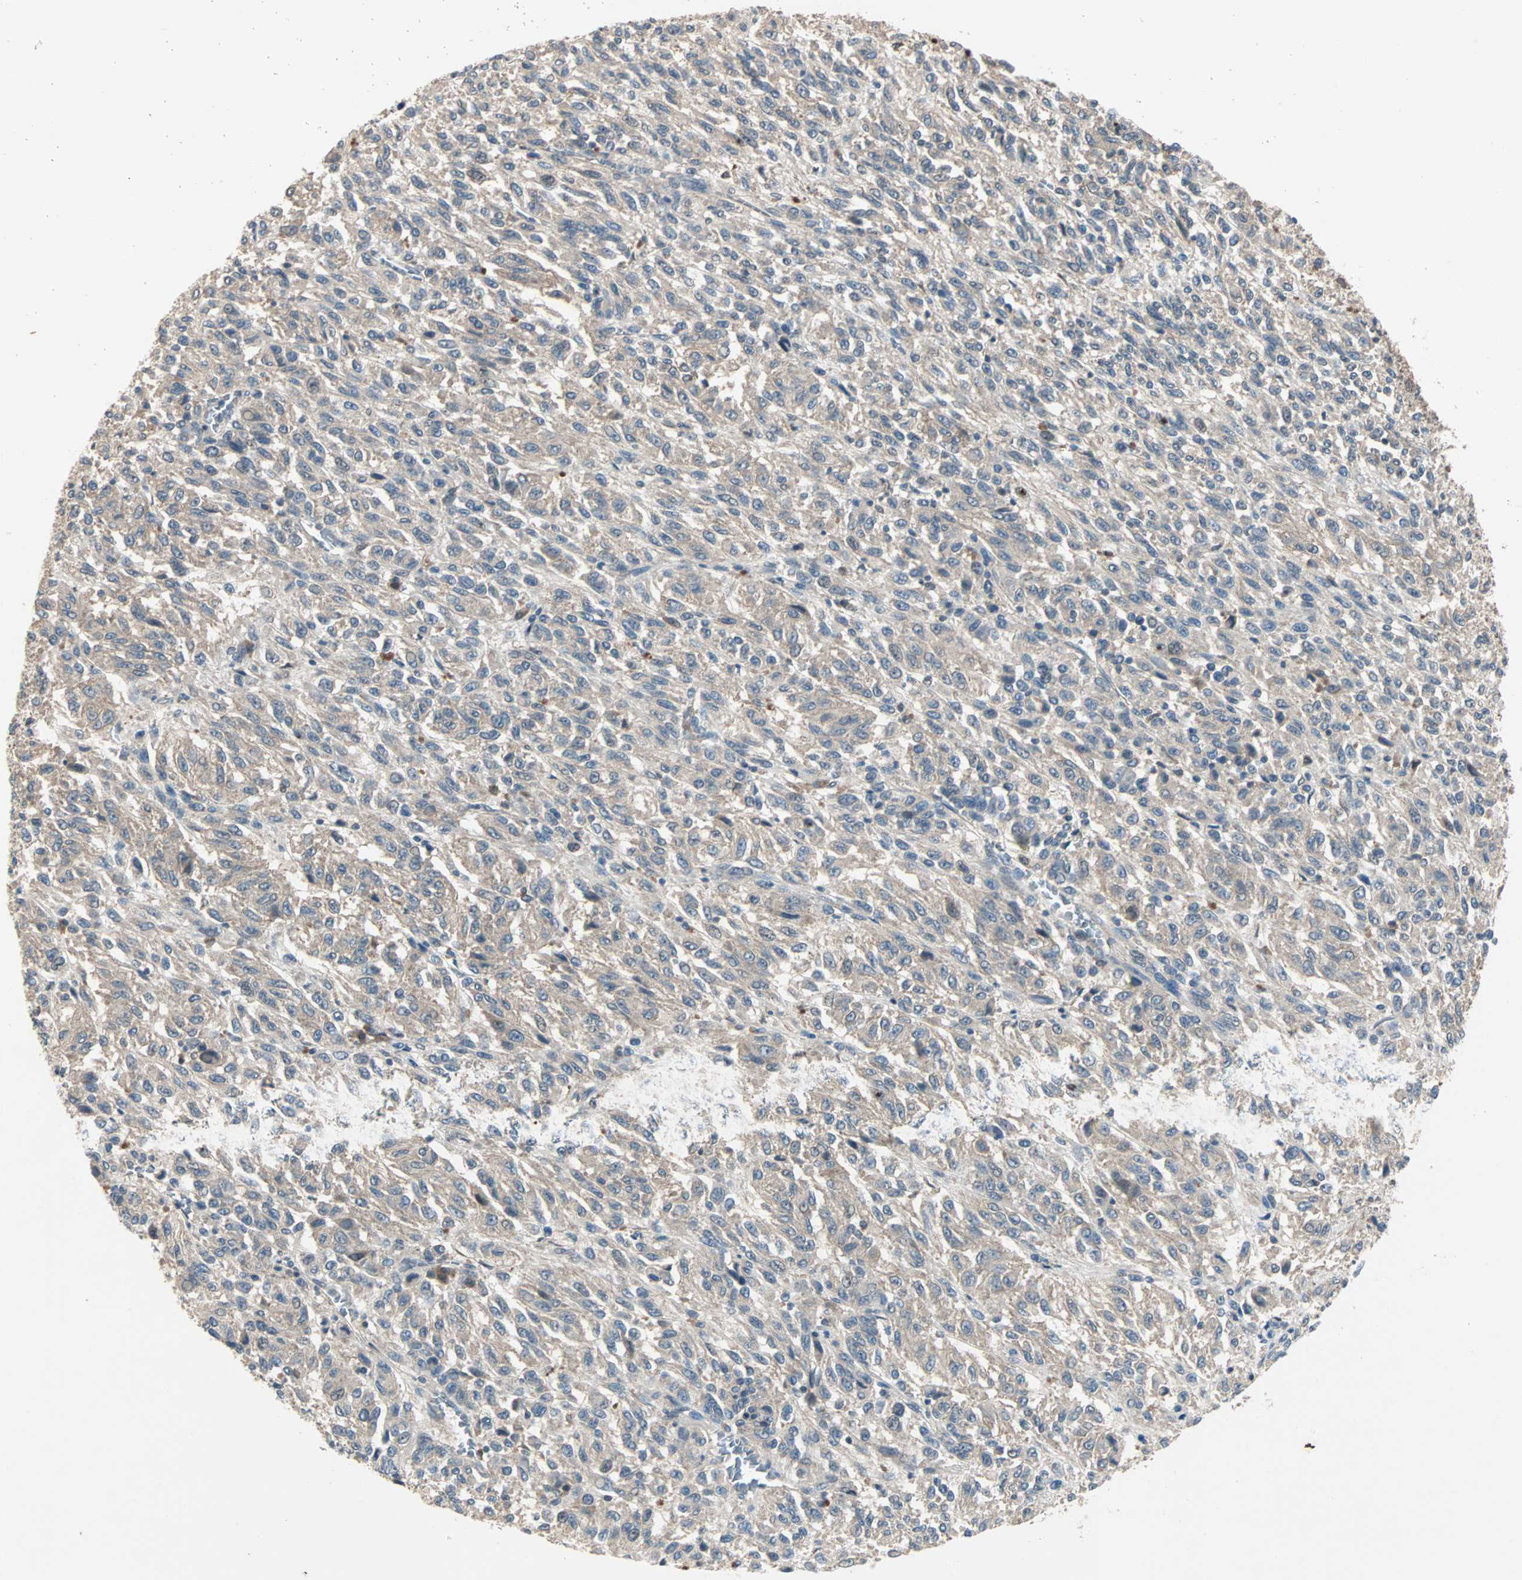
{"staining": {"intensity": "weak", "quantity": ">75%", "location": "cytoplasmic/membranous"}, "tissue": "melanoma", "cell_type": "Tumor cells", "image_type": "cancer", "snomed": [{"axis": "morphology", "description": "Malignant melanoma, Metastatic site"}, {"axis": "topography", "description": "Lung"}], "caption": "A histopathology image showing weak cytoplasmic/membranous staining in about >75% of tumor cells in malignant melanoma (metastatic site), as visualized by brown immunohistochemical staining.", "gene": "TTF2", "patient": {"sex": "male", "age": 64}}